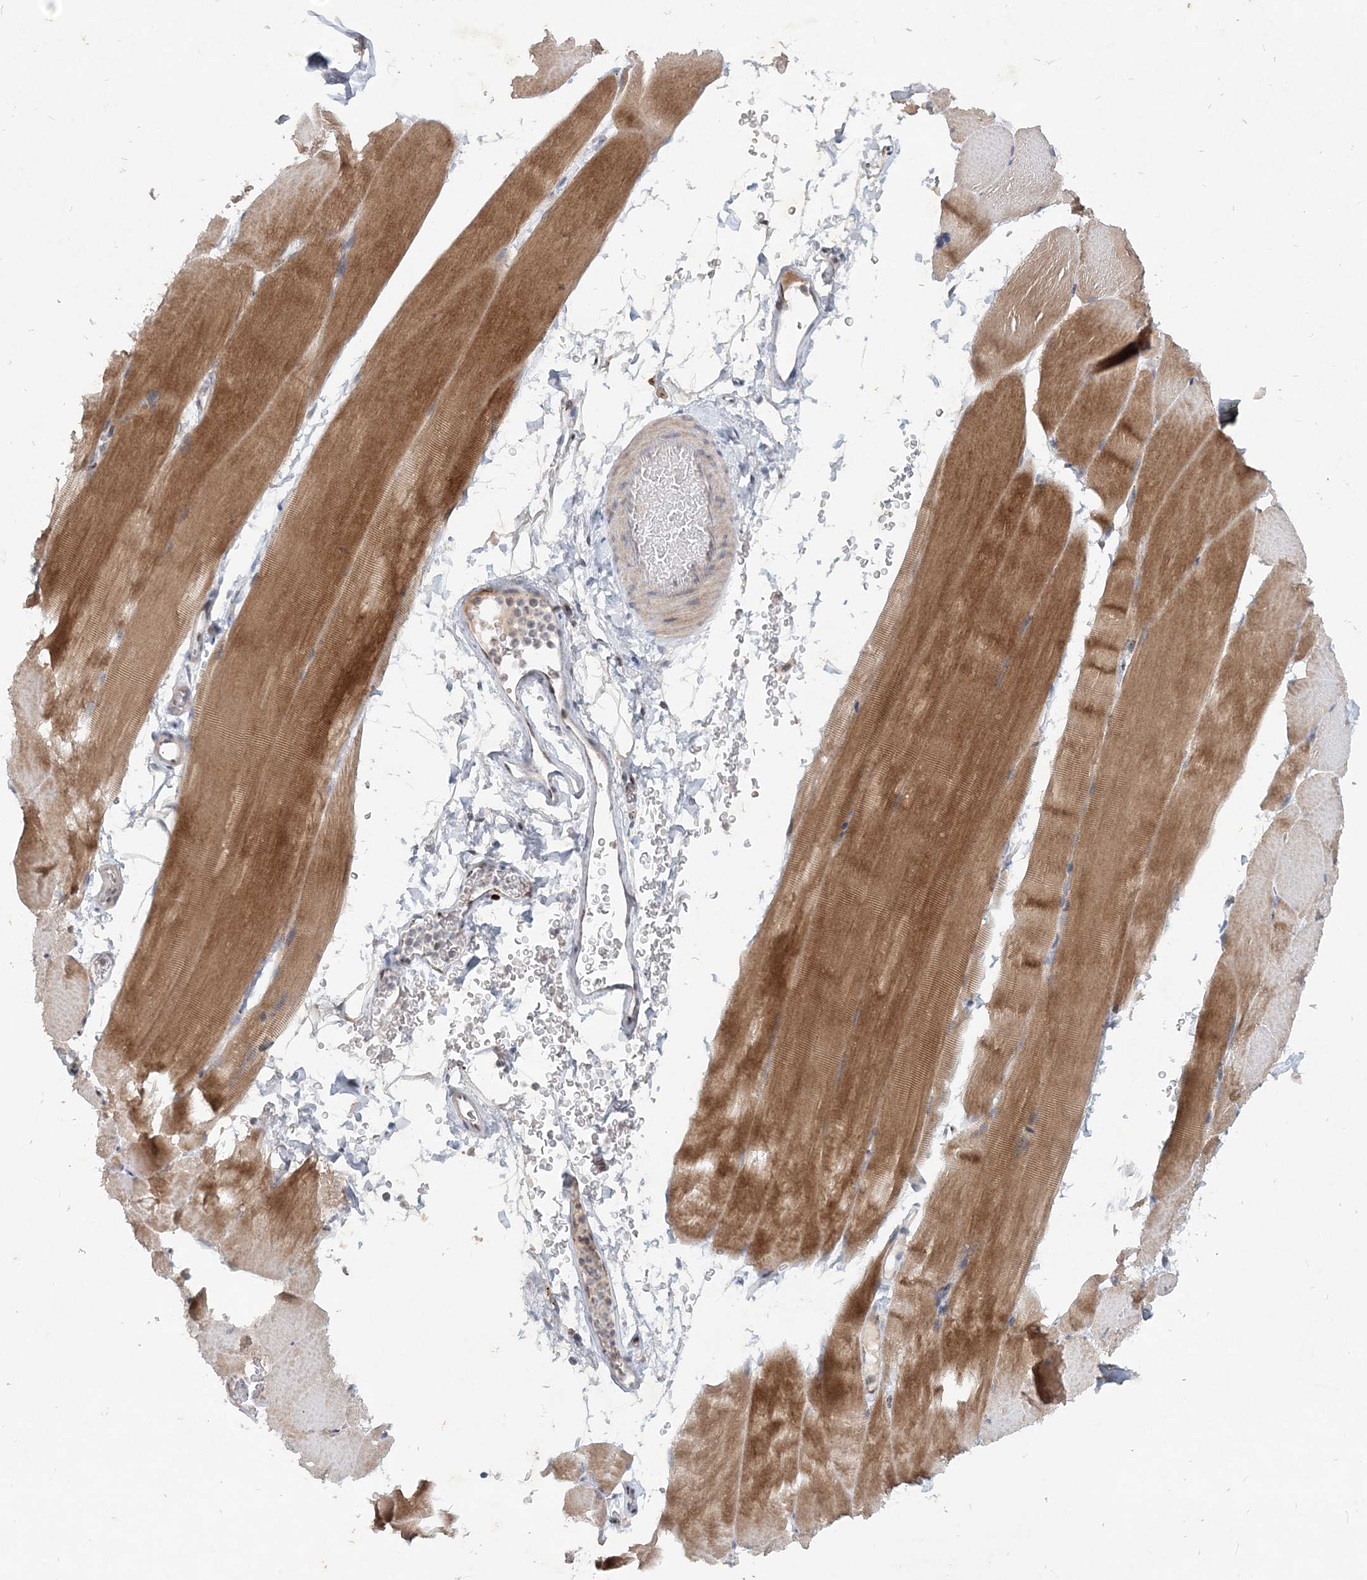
{"staining": {"intensity": "moderate", "quantity": ">75%", "location": "cytoplasmic/membranous"}, "tissue": "skeletal muscle", "cell_type": "Myocytes", "image_type": "normal", "snomed": [{"axis": "morphology", "description": "Normal tissue, NOS"}, {"axis": "topography", "description": "Skeletal muscle"}, {"axis": "topography", "description": "Parathyroid gland"}], "caption": "A photomicrograph of human skeletal muscle stained for a protein reveals moderate cytoplasmic/membranous brown staining in myocytes.", "gene": "GIN1", "patient": {"sex": "female", "age": 37}}